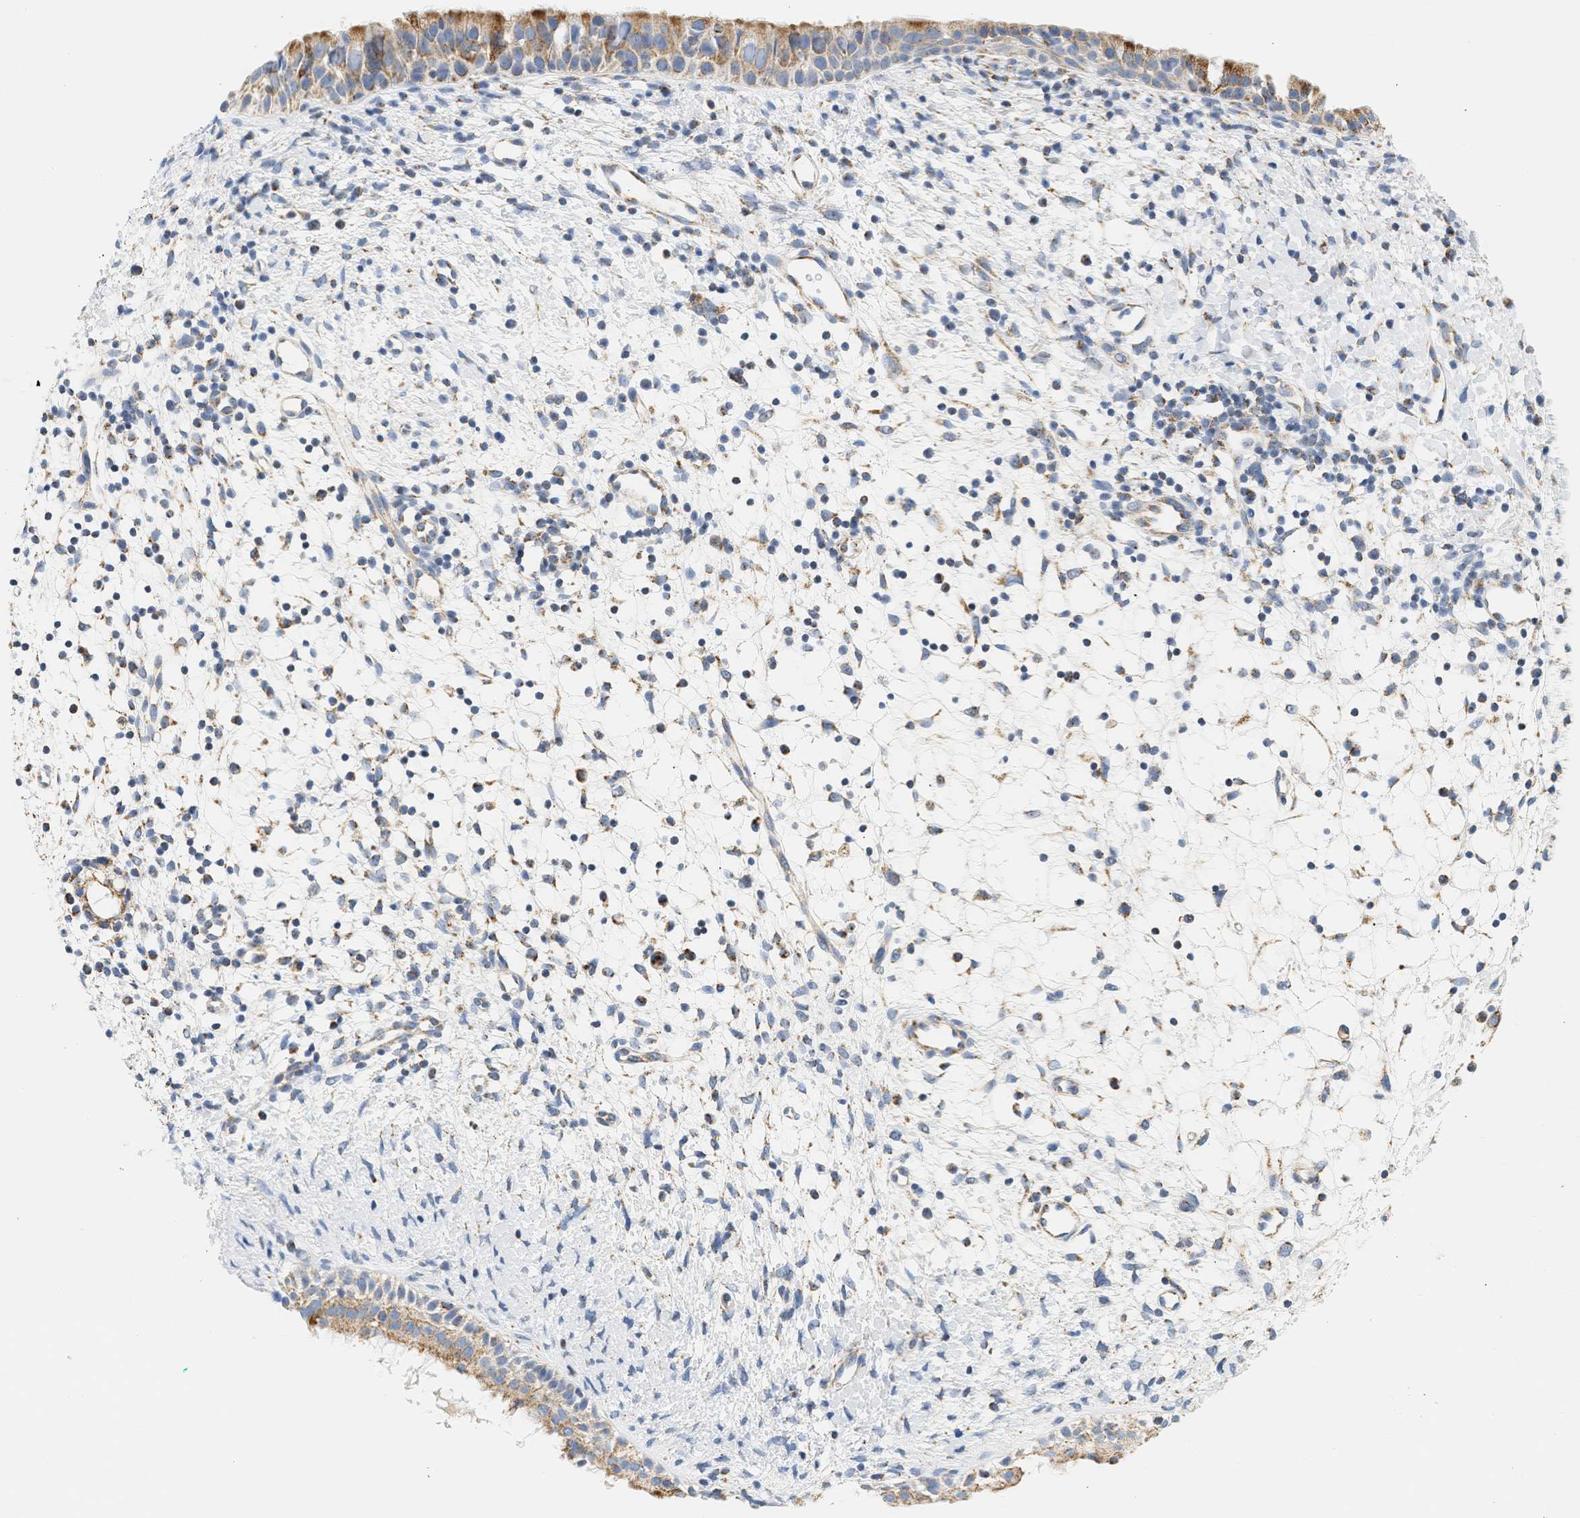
{"staining": {"intensity": "moderate", "quantity": ">75%", "location": "cytoplasmic/membranous"}, "tissue": "nasopharynx", "cell_type": "Respiratory epithelial cells", "image_type": "normal", "snomed": [{"axis": "morphology", "description": "Normal tissue, NOS"}, {"axis": "topography", "description": "Nasopharynx"}], "caption": "Moderate cytoplasmic/membranous staining for a protein is seen in approximately >75% of respiratory epithelial cells of normal nasopharynx using IHC.", "gene": "GRPEL2", "patient": {"sex": "male", "age": 22}}